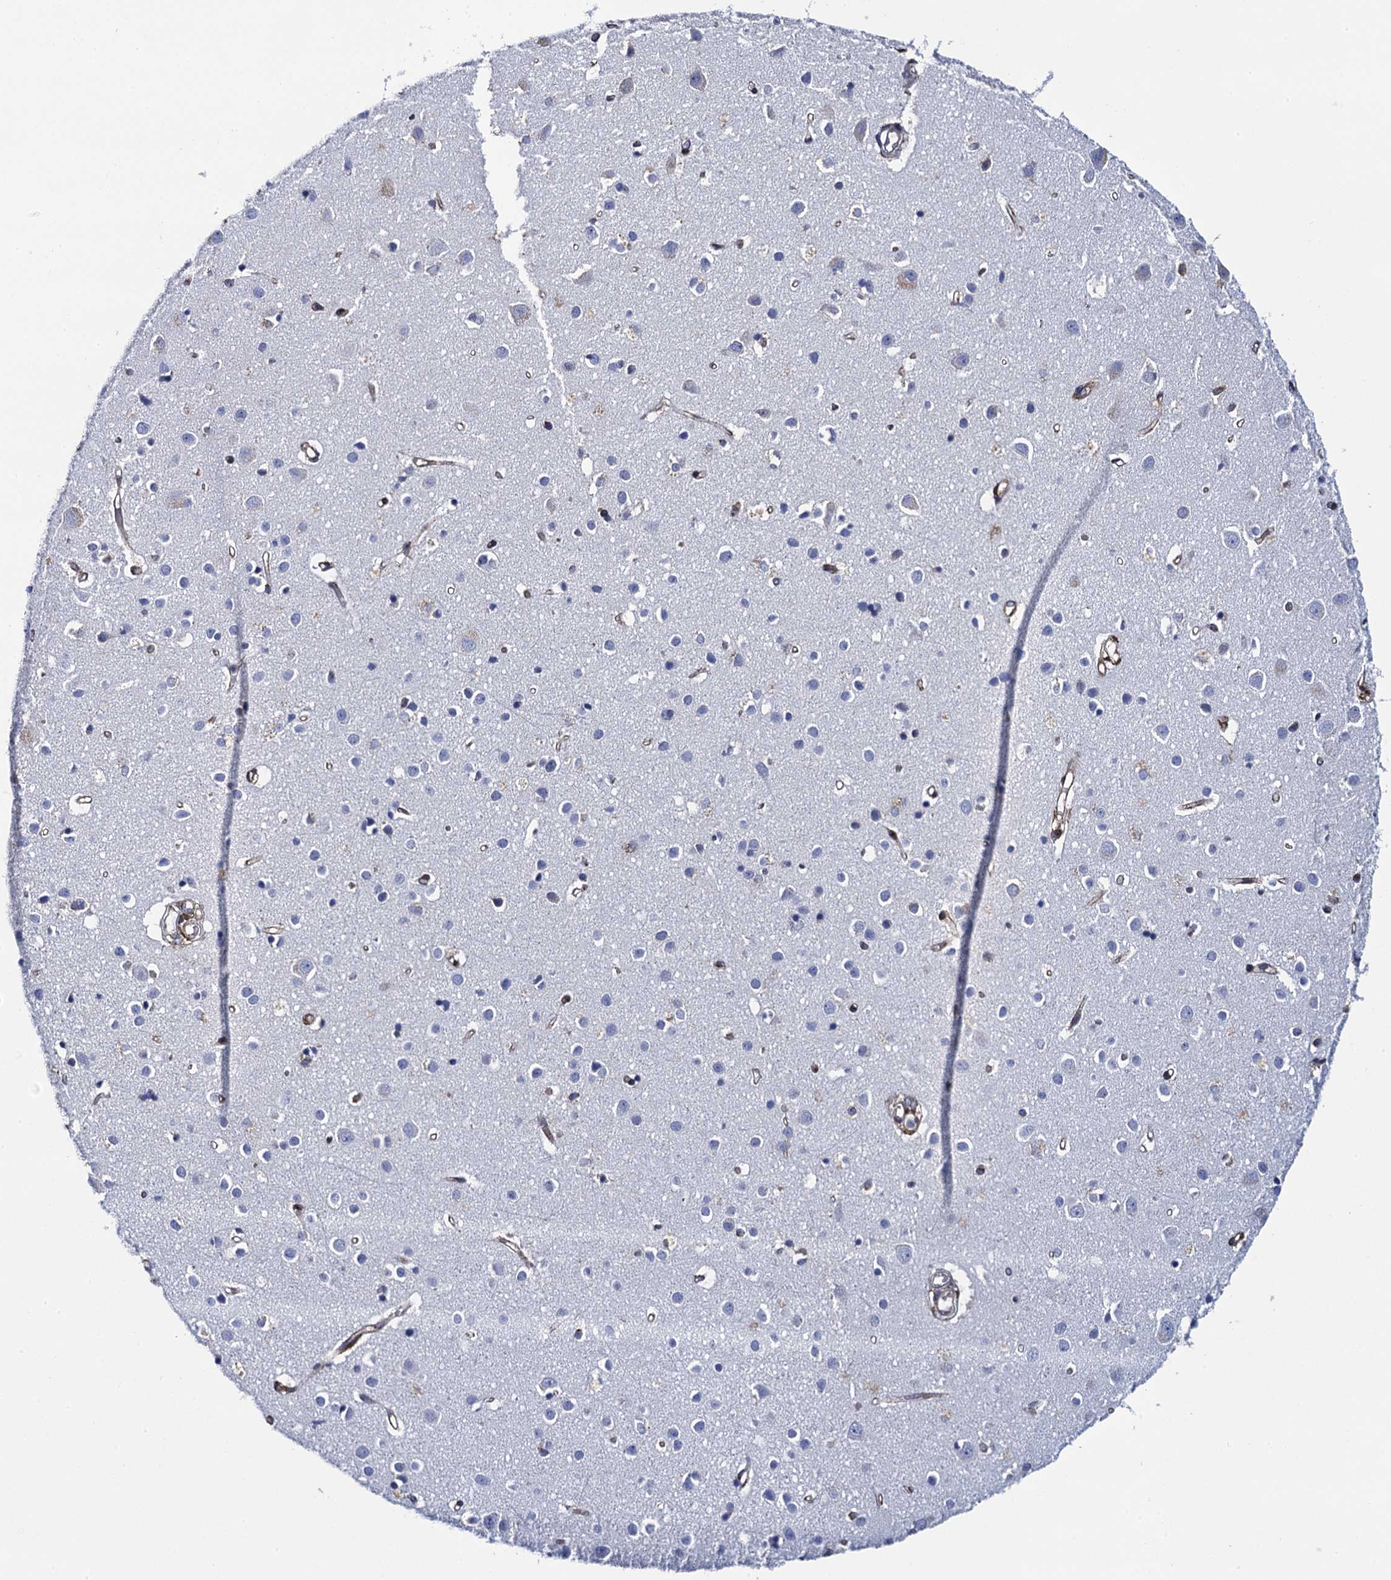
{"staining": {"intensity": "weak", "quantity": ">75%", "location": "cytoplasmic/membranous"}, "tissue": "cerebral cortex", "cell_type": "Endothelial cells", "image_type": "normal", "snomed": [{"axis": "morphology", "description": "Normal tissue, NOS"}, {"axis": "topography", "description": "Cerebral cortex"}], "caption": "Immunohistochemical staining of unremarkable cerebral cortex displays >75% levels of weak cytoplasmic/membranous protein positivity in approximately >75% of endothelial cells.", "gene": "POGLUT3", "patient": {"sex": "female", "age": 64}}